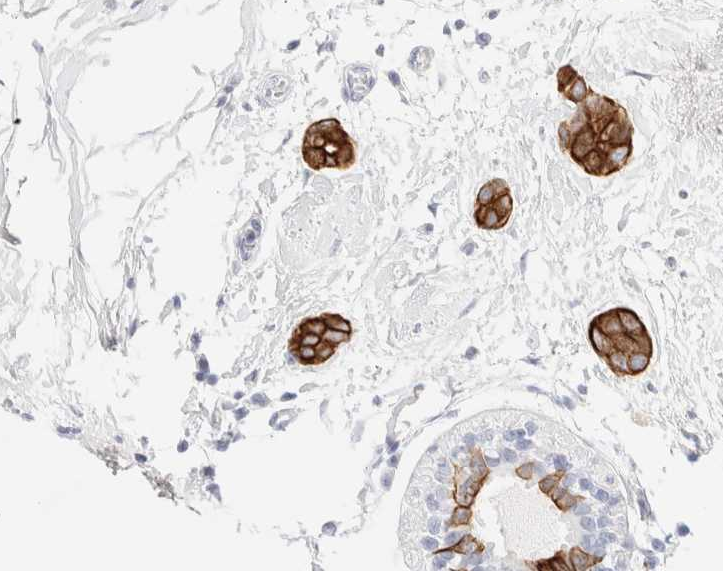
{"staining": {"intensity": "strong", "quantity": ">75%", "location": "cytoplasmic/membranous"}, "tissue": "breast cancer", "cell_type": "Tumor cells", "image_type": "cancer", "snomed": [{"axis": "morphology", "description": "Duct carcinoma"}, {"axis": "topography", "description": "Breast"}], "caption": "Protein expression analysis of infiltrating ductal carcinoma (breast) reveals strong cytoplasmic/membranous positivity in approximately >75% of tumor cells. The staining was performed using DAB (3,3'-diaminobenzidine), with brown indicating positive protein expression. Nuclei are stained blue with hematoxylin.", "gene": "KRT15", "patient": {"sex": "female", "age": 55}}